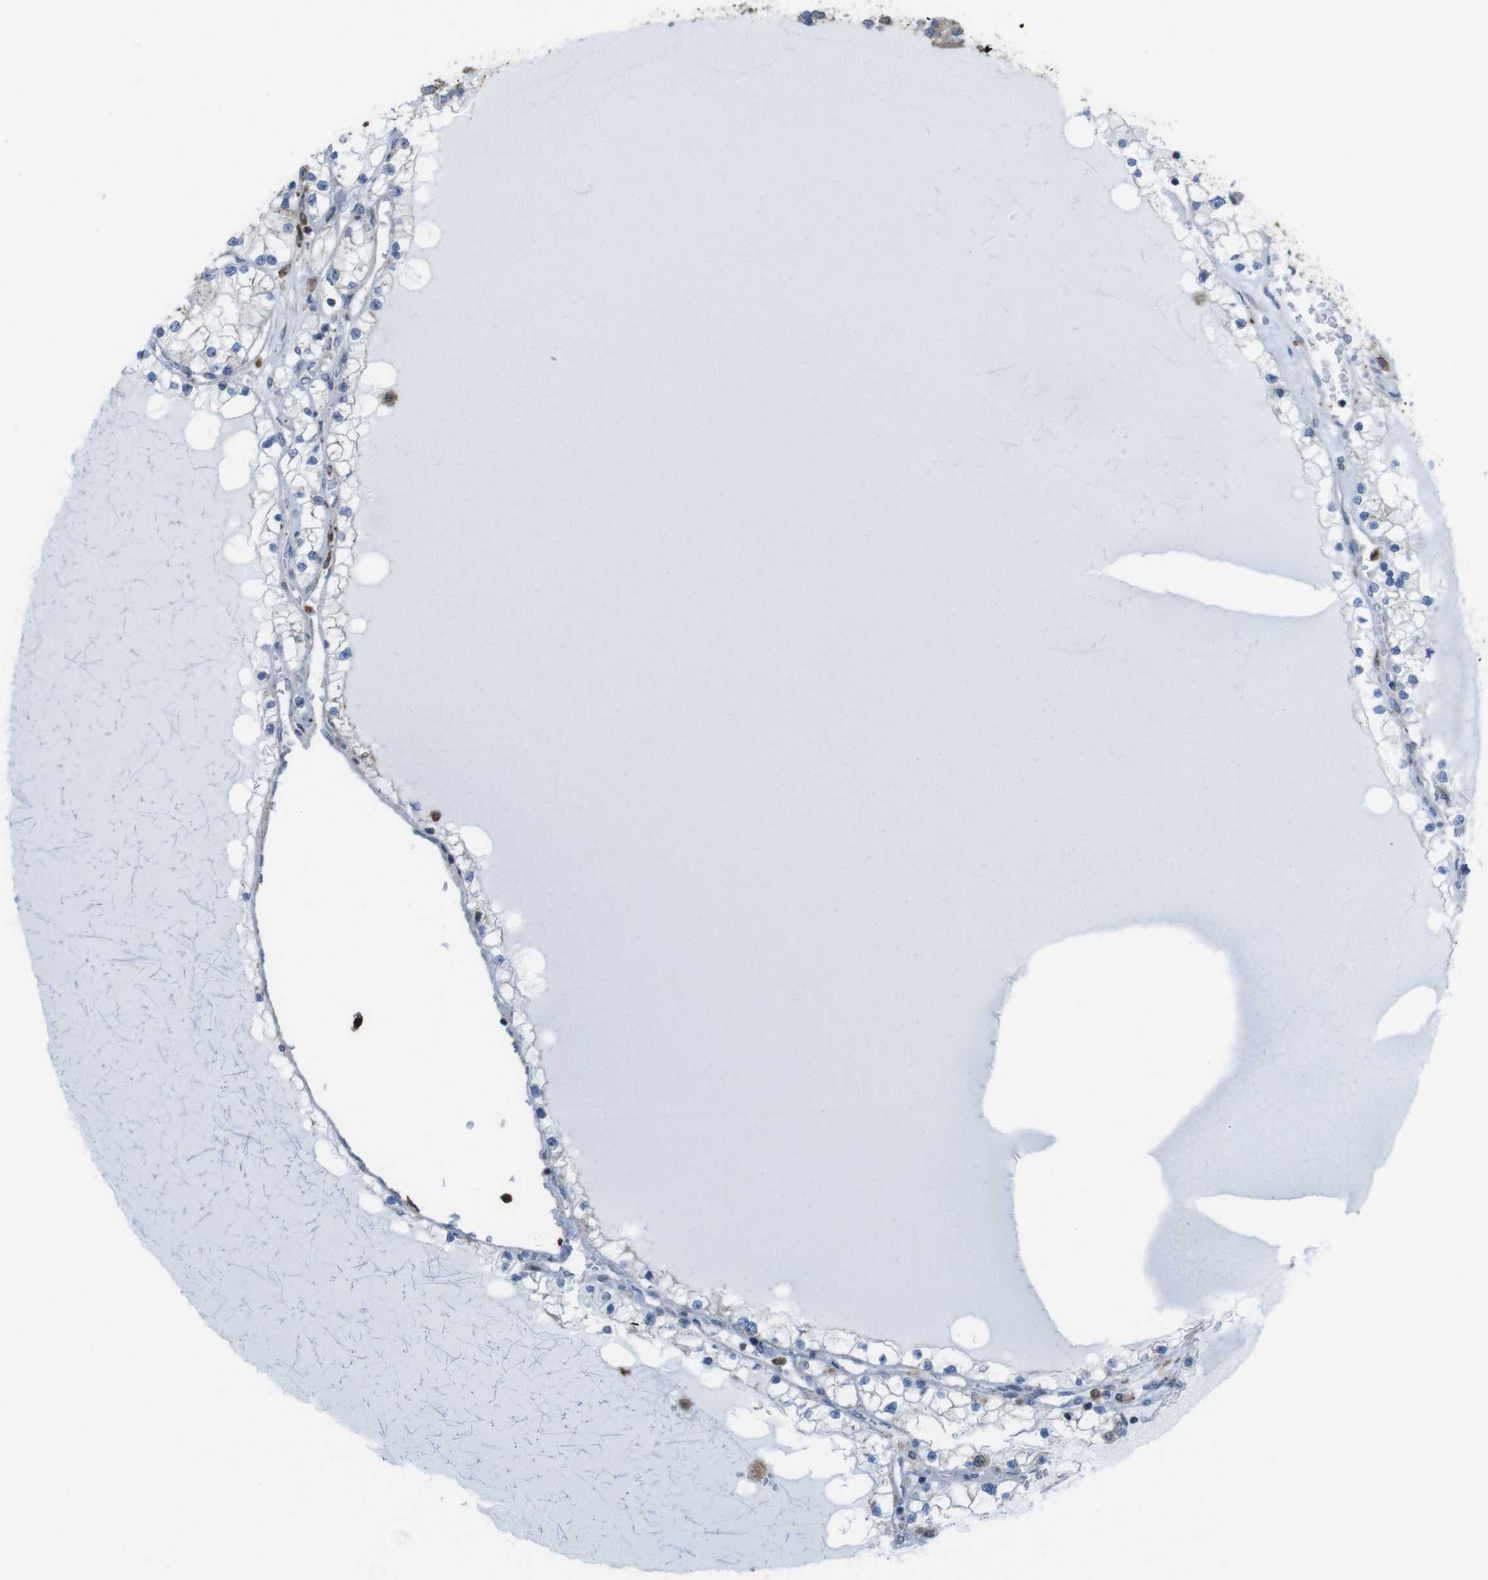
{"staining": {"intensity": "negative", "quantity": "none", "location": "none"}, "tissue": "renal cancer", "cell_type": "Tumor cells", "image_type": "cancer", "snomed": [{"axis": "morphology", "description": "Adenocarcinoma, NOS"}, {"axis": "topography", "description": "Kidney"}], "caption": "DAB (3,3'-diaminobenzidine) immunohistochemical staining of human renal cancer shows no significant positivity in tumor cells. (DAB immunohistochemistry visualized using brightfield microscopy, high magnification).", "gene": "PRKCD", "patient": {"sex": "male", "age": 68}}